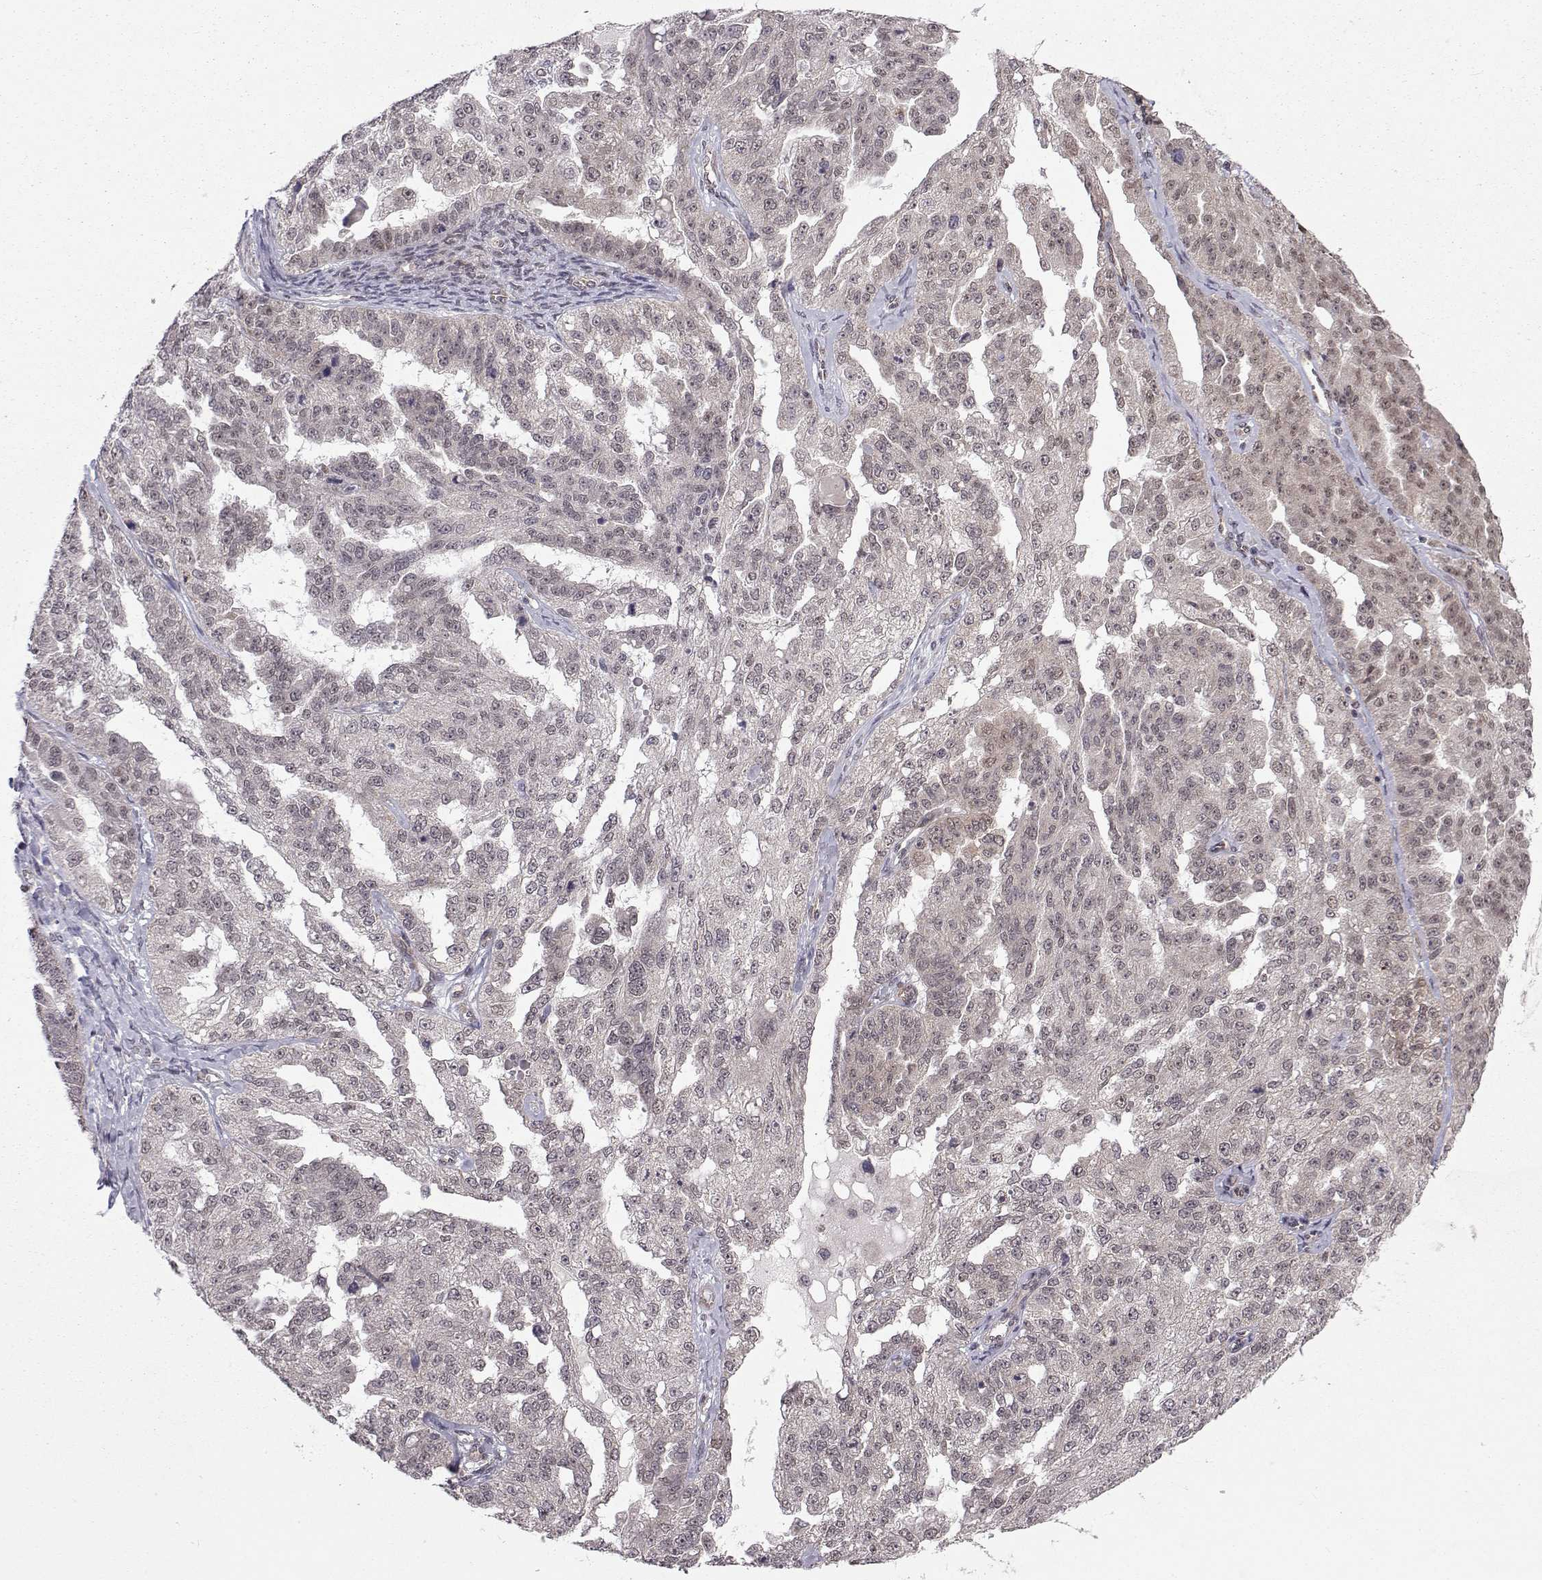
{"staining": {"intensity": "negative", "quantity": "none", "location": "none"}, "tissue": "ovarian cancer", "cell_type": "Tumor cells", "image_type": "cancer", "snomed": [{"axis": "morphology", "description": "Cystadenocarcinoma, serous, NOS"}, {"axis": "topography", "description": "Ovary"}], "caption": "Tumor cells show no significant staining in ovarian cancer.", "gene": "PKN2", "patient": {"sex": "female", "age": 58}}